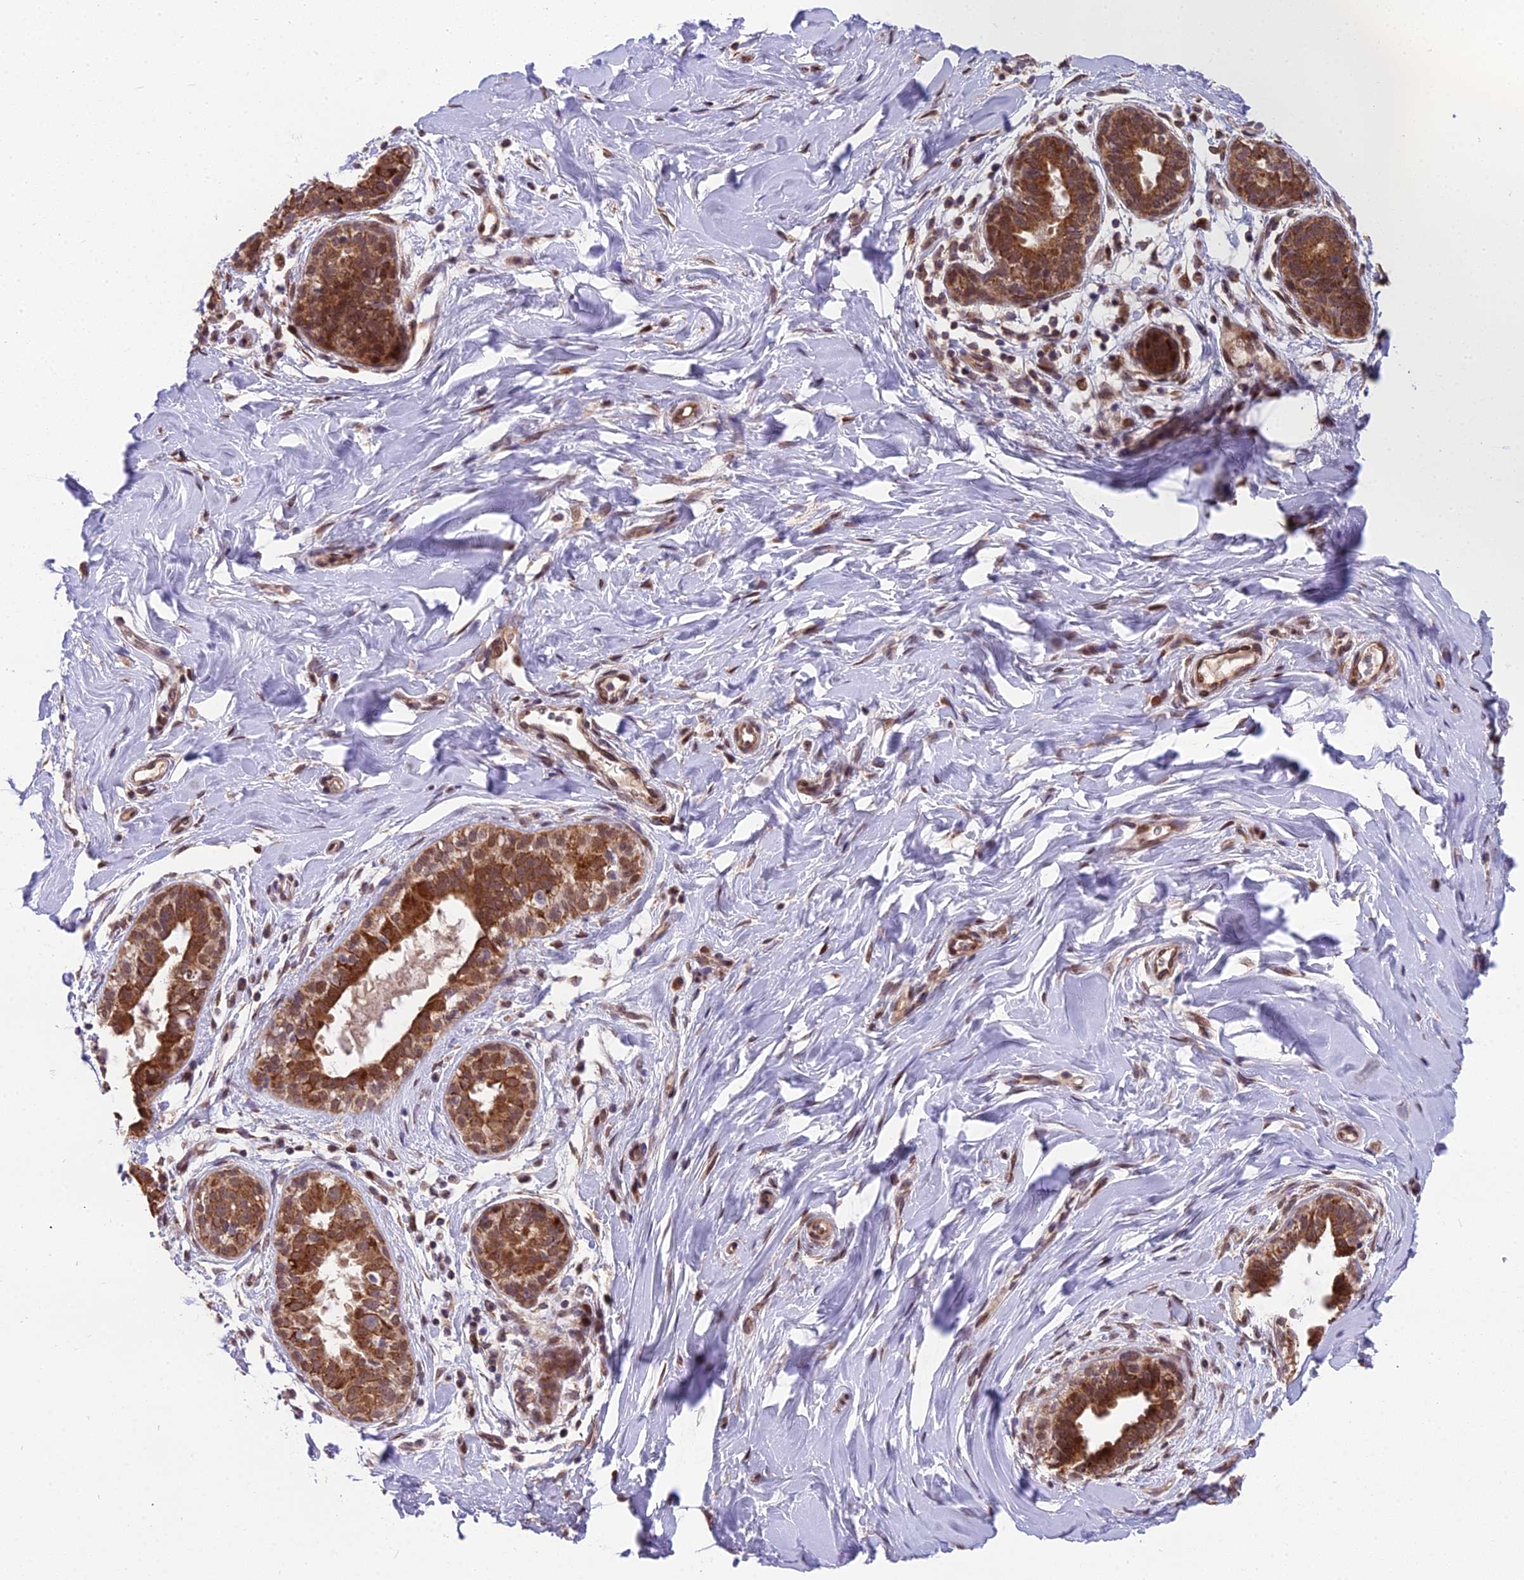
{"staining": {"intensity": "moderate", "quantity": ">75%", "location": "cytoplasmic/membranous"}, "tissue": "adipose tissue", "cell_type": "Adipocytes", "image_type": "normal", "snomed": [{"axis": "morphology", "description": "Normal tissue, NOS"}, {"axis": "topography", "description": "Breast"}], "caption": "High-magnification brightfield microscopy of benign adipose tissue stained with DAB (3,3'-diaminobenzidine) (brown) and counterstained with hematoxylin (blue). adipocytes exhibit moderate cytoplasmic/membranous staining is appreciated in approximately>75% of cells. The staining is performed using DAB brown chromogen to label protein expression. The nuclei are counter-stained blue using hematoxylin.", "gene": "CYP2R1", "patient": {"sex": "female", "age": 26}}